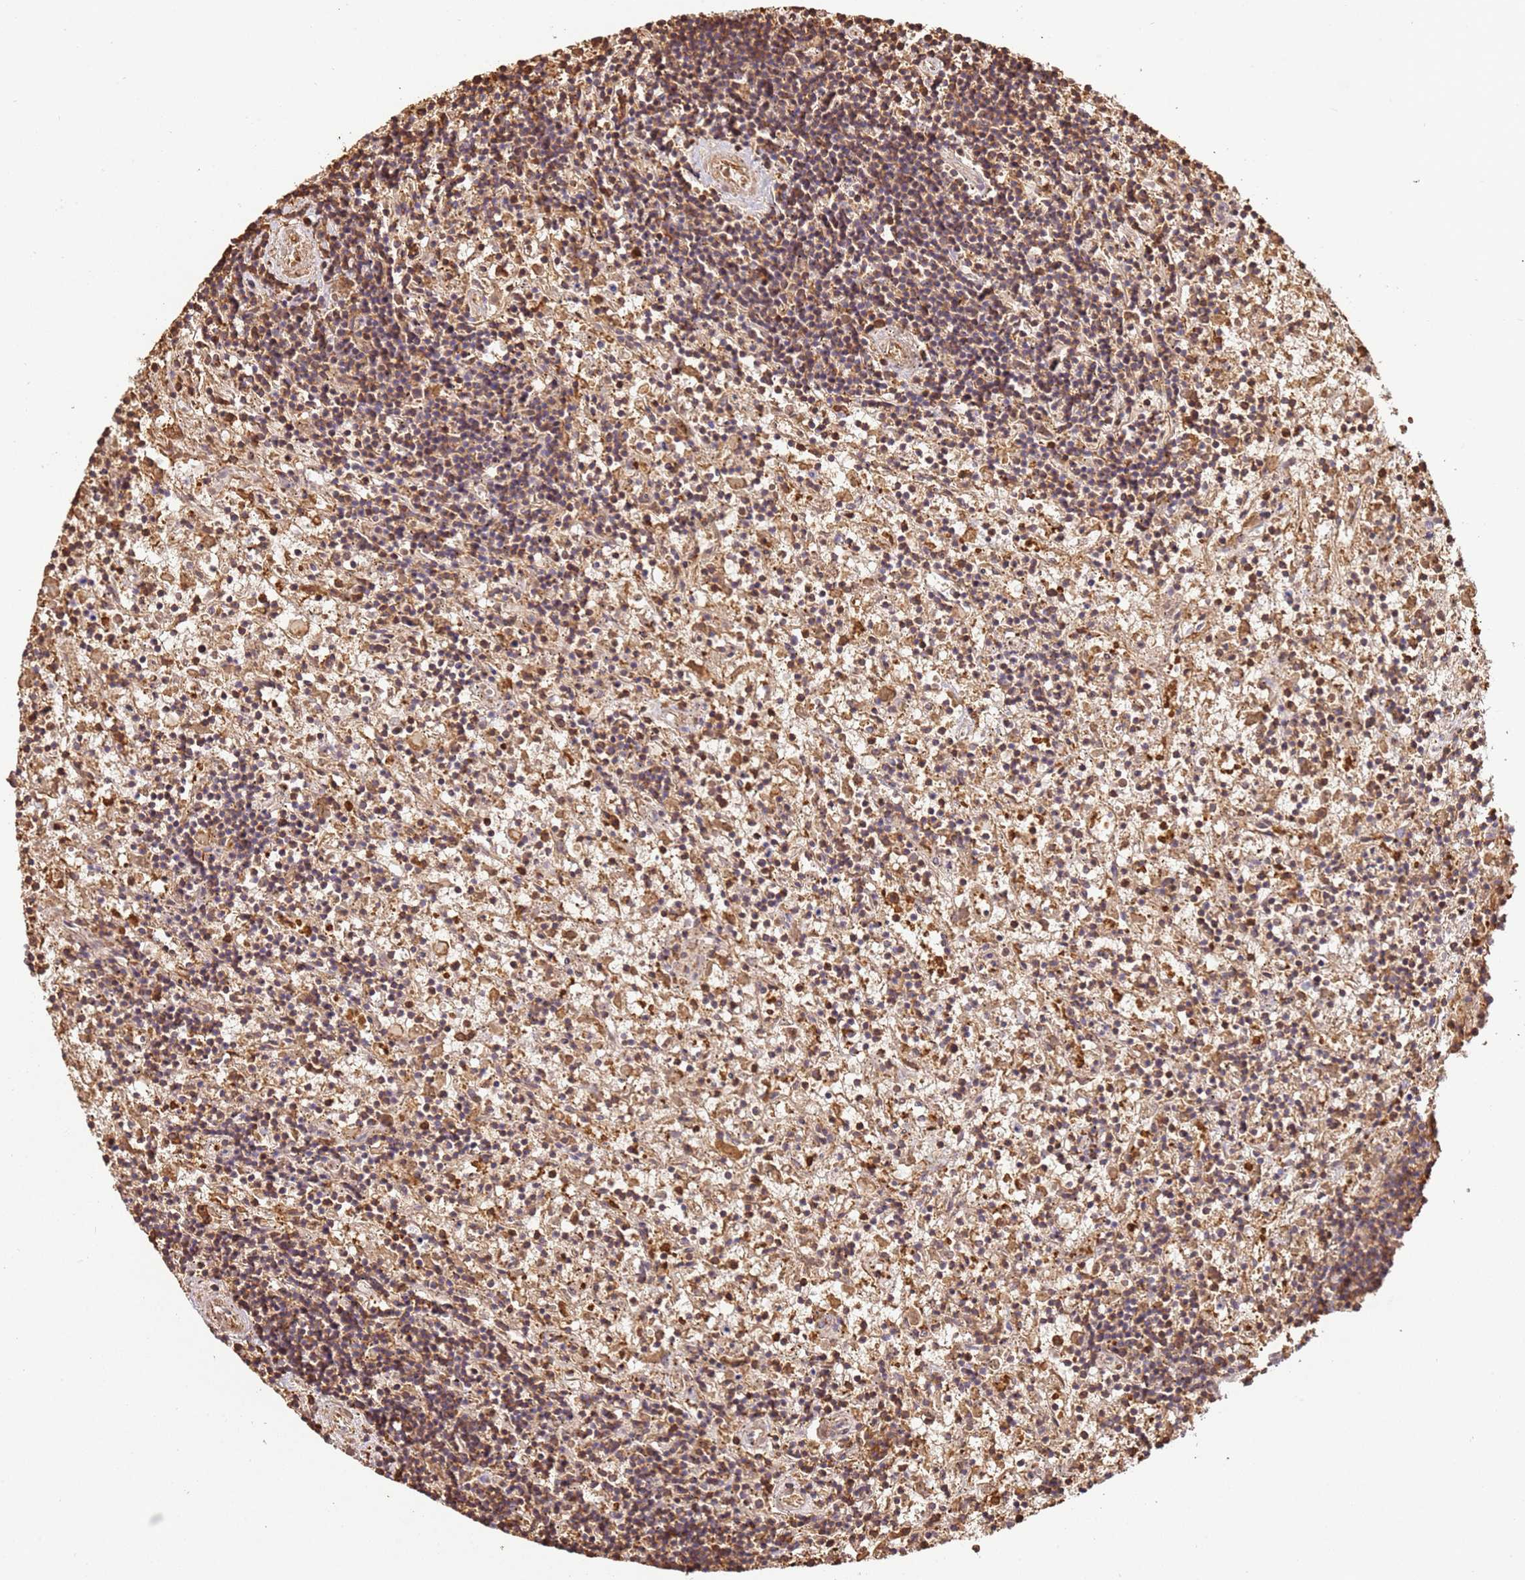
{"staining": {"intensity": "weak", "quantity": "25%-75%", "location": "cytoplasmic/membranous"}, "tissue": "lymphoma", "cell_type": "Tumor cells", "image_type": "cancer", "snomed": [{"axis": "morphology", "description": "Malignant lymphoma, non-Hodgkin's type, Low grade"}, {"axis": "topography", "description": "Spleen"}], "caption": "IHC (DAB) staining of human lymphoma demonstrates weak cytoplasmic/membranous protein staining in about 25%-75% of tumor cells.", "gene": "OR6P1", "patient": {"sex": "male", "age": 76}}